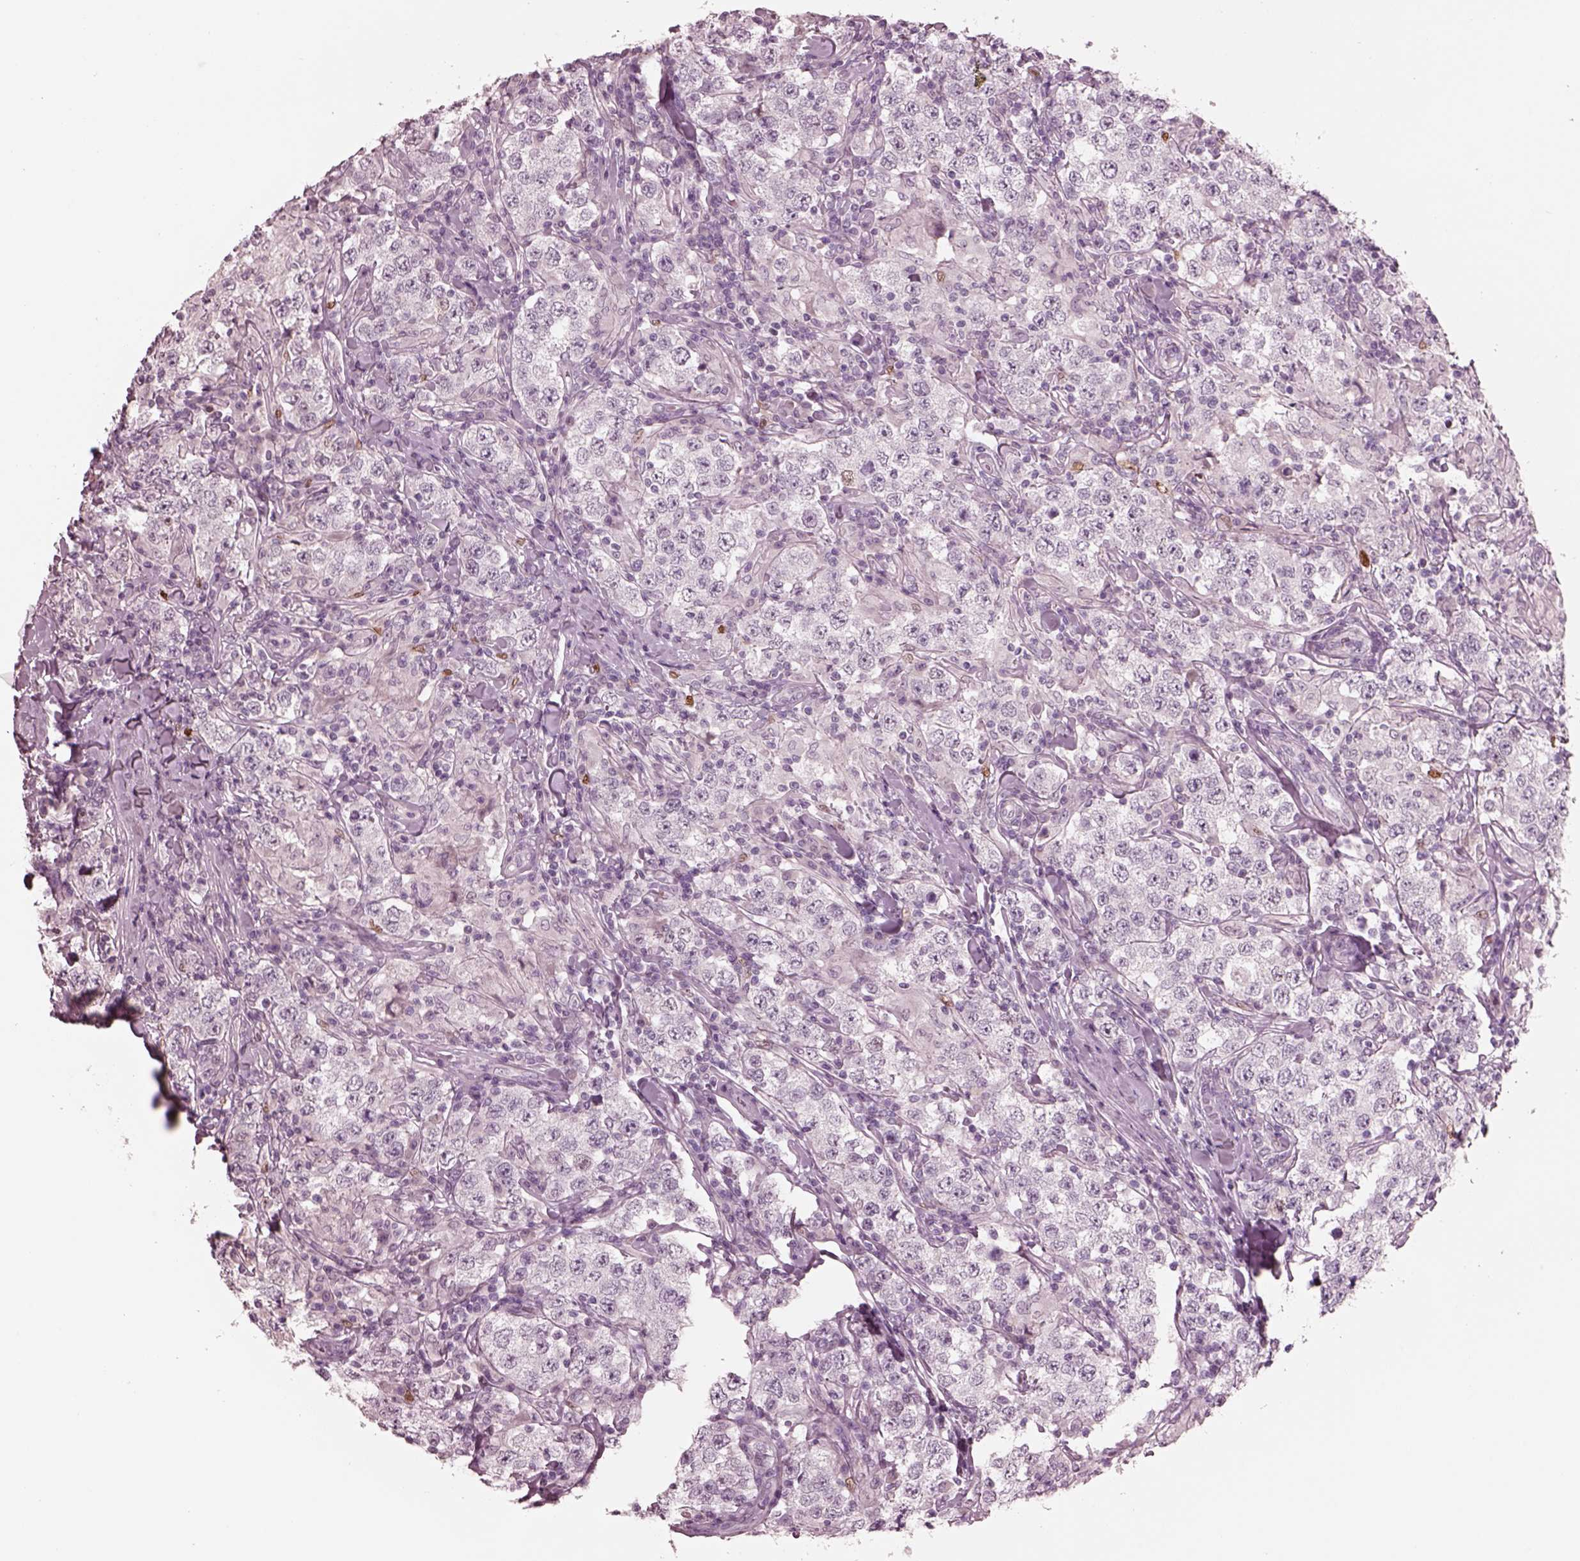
{"staining": {"intensity": "negative", "quantity": "none", "location": "none"}, "tissue": "testis cancer", "cell_type": "Tumor cells", "image_type": "cancer", "snomed": [{"axis": "morphology", "description": "Seminoma, NOS"}, {"axis": "morphology", "description": "Carcinoma, Embryonal, NOS"}, {"axis": "topography", "description": "Testis"}], "caption": "Immunohistochemistry photomicrograph of human testis cancer (seminoma) stained for a protein (brown), which exhibits no positivity in tumor cells.", "gene": "SOX9", "patient": {"sex": "male", "age": 41}}